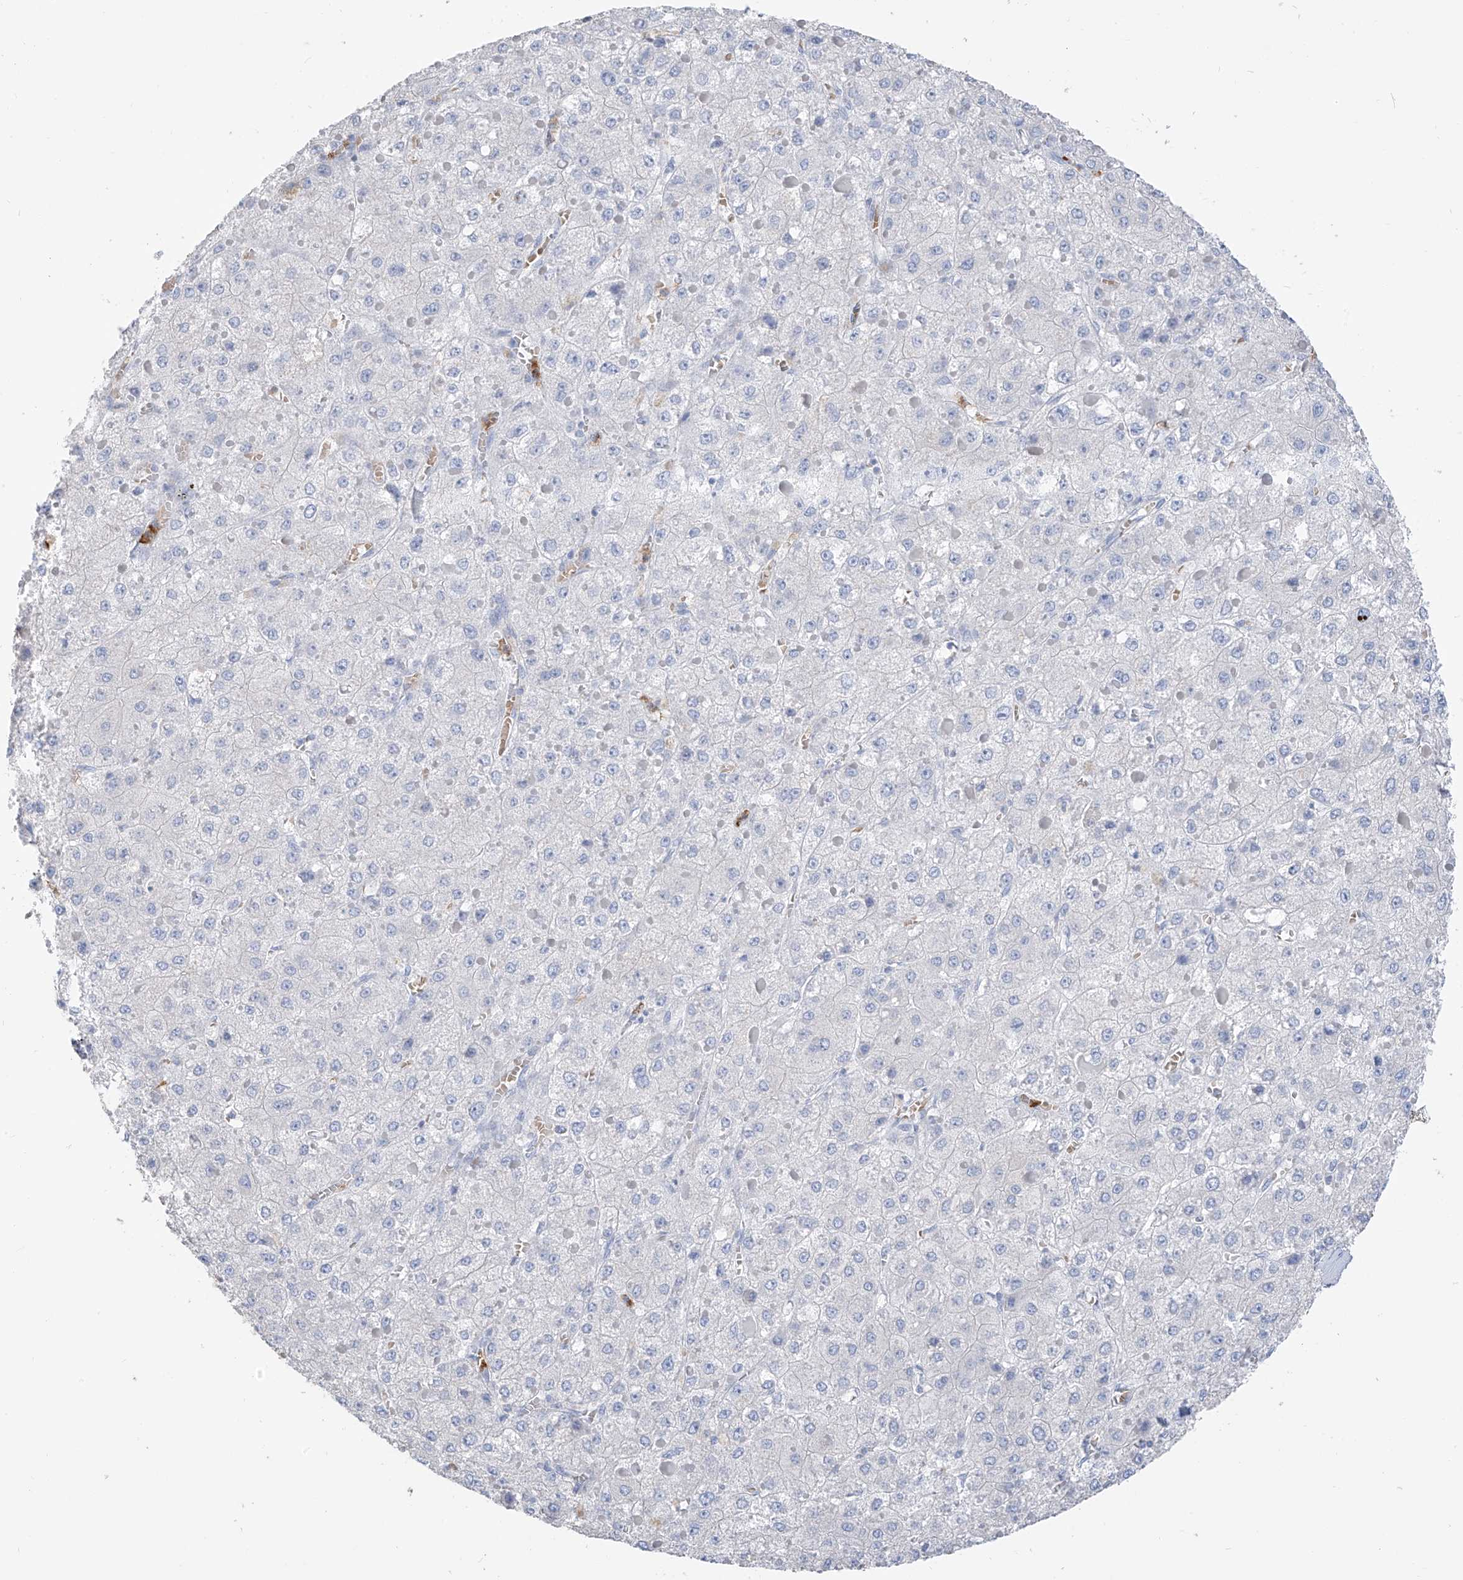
{"staining": {"intensity": "negative", "quantity": "none", "location": "none"}, "tissue": "liver cancer", "cell_type": "Tumor cells", "image_type": "cancer", "snomed": [{"axis": "morphology", "description": "Carcinoma, Hepatocellular, NOS"}, {"axis": "topography", "description": "Liver"}], "caption": "Tumor cells show no significant positivity in liver hepatocellular carcinoma.", "gene": "PAFAH1B3", "patient": {"sex": "female", "age": 73}}